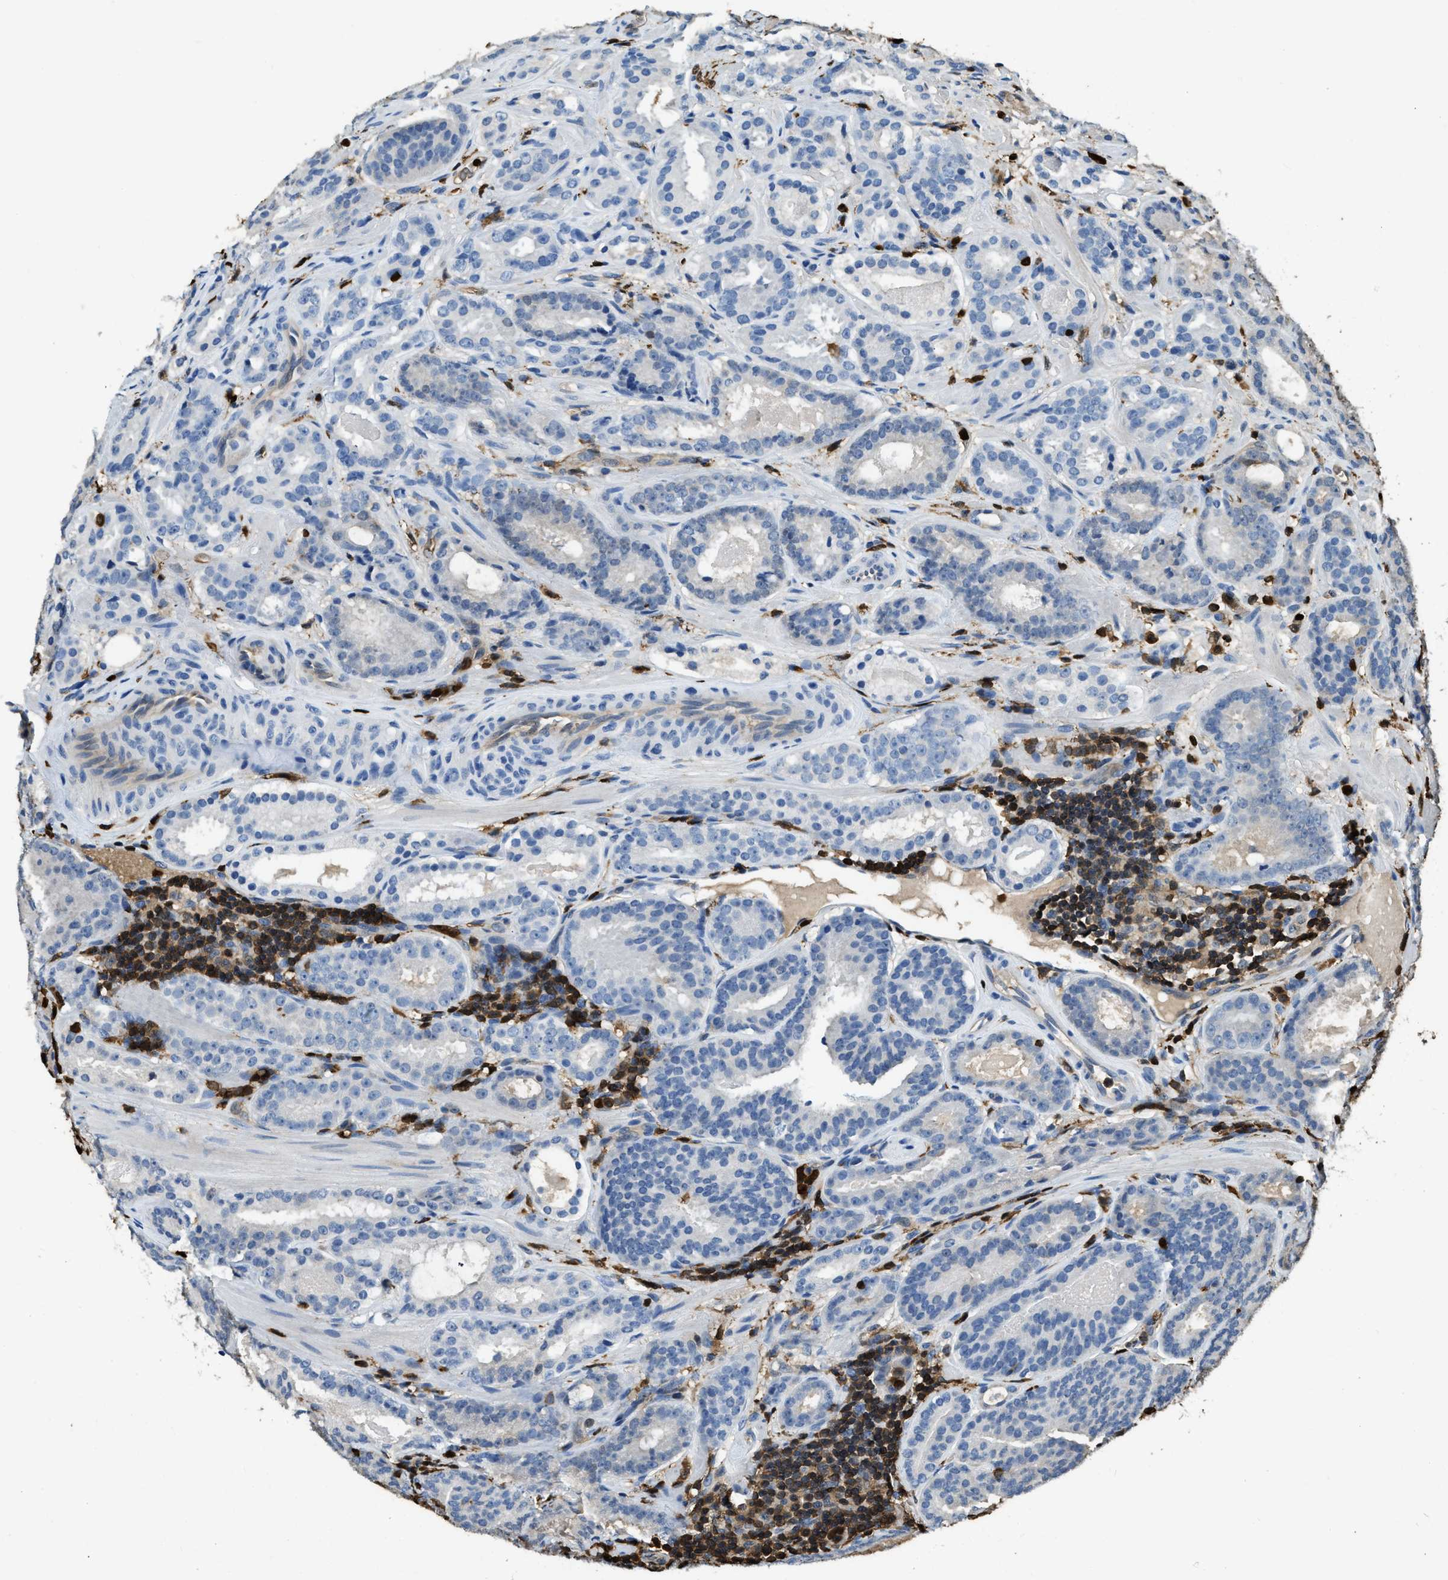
{"staining": {"intensity": "negative", "quantity": "none", "location": "none"}, "tissue": "prostate cancer", "cell_type": "Tumor cells", "image_type": "cancer", "snomed": [{"axis": "morphology", "description": "Adenocarcinoma, Low grade"}, {"axis": "topography", "description": "Prostate"}], "caption": "A high-resolution micrograph shows immunohistochemistry (IHC) staining of low-grade adenocarcinoma (prostate), which demonstrates no significant expression in tumor cells.", "gene": "ARHGDIB", "patient": {"sex": "male", "age": 69}}